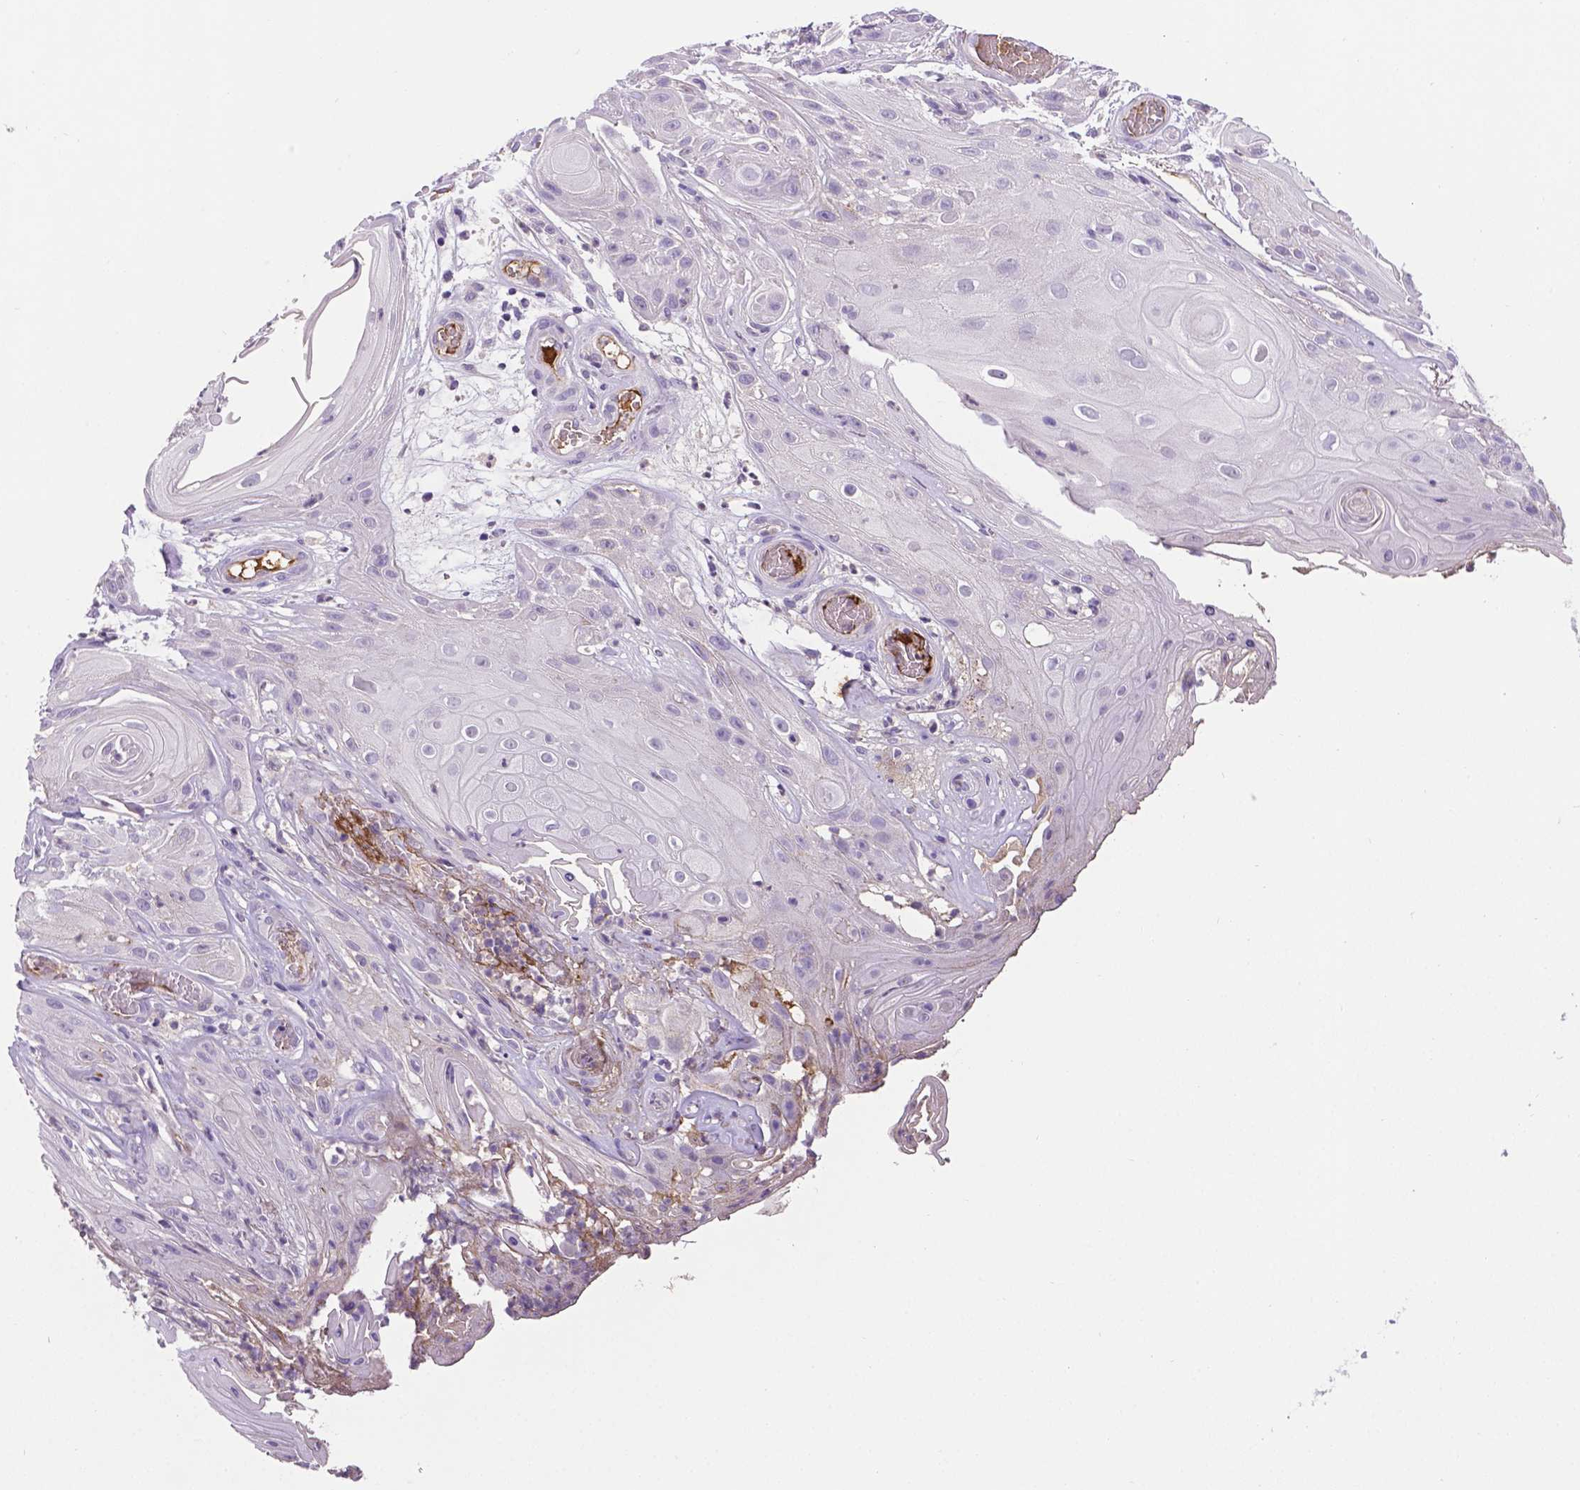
{"staining": {"intensity": "negative", "quantity": "none", "location": "none"}, "tissue": "skin cancer", "cell_type": "Tumor cells", "image_type": "cancer", "snomed": [{"axis": "morphology", "description": "Squamous cell carcinoma, NOS"}, {"axis": "topography", "description": "Skin"}], "caption": "The photomicrograph shows no staining of tumor cells in skin cancer.", "gene": "APOE", "patient": {"sex": "male", "age": 62}}